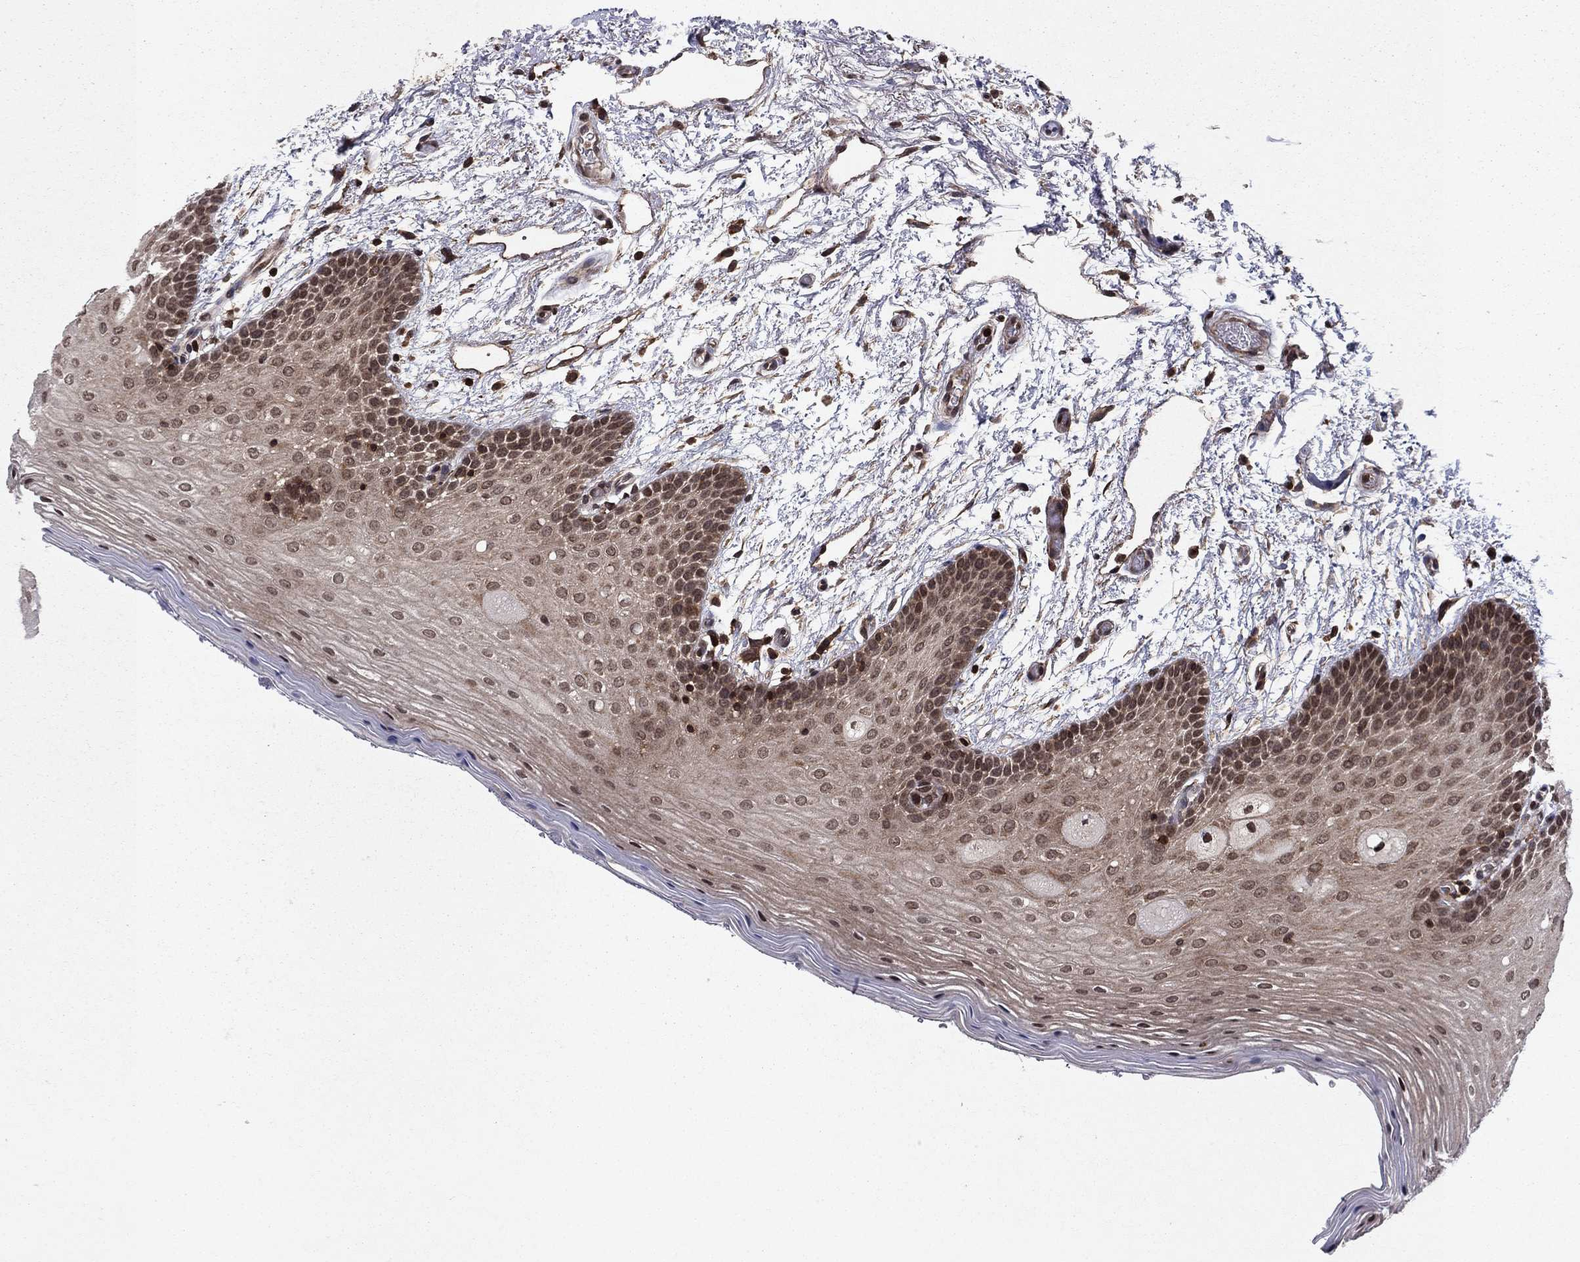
{"staining": {"intensity": "strong", "quantity": "<25%", "location": "cytoplasmic/membranous,nuclear"}, "tissue": "oral mucosa", "cell_type": "Squamous epithelial cells", "image_type": "normal", "snomed": [{"axis": "morphology", "description": "Normal tissue, NOS"}, {"axis": "topography", "description": "Oral tissue"}, {"axis": "topography", "description": "Tounge, NOS"}], "caption": "Immunohistochemical staining of unremarkable human oral mucosa demonstrates strong cytoplasmic/membranous,nuclear protein staining in approximately <25% of squamous epithelial cells. The staining is performed using DAB brown chromogen to label protein expression. The nuclei are counter-stained blue using hematoxylin.", "gene": "SSX2IP", "patient": {"sex": "female", "age": 86}}